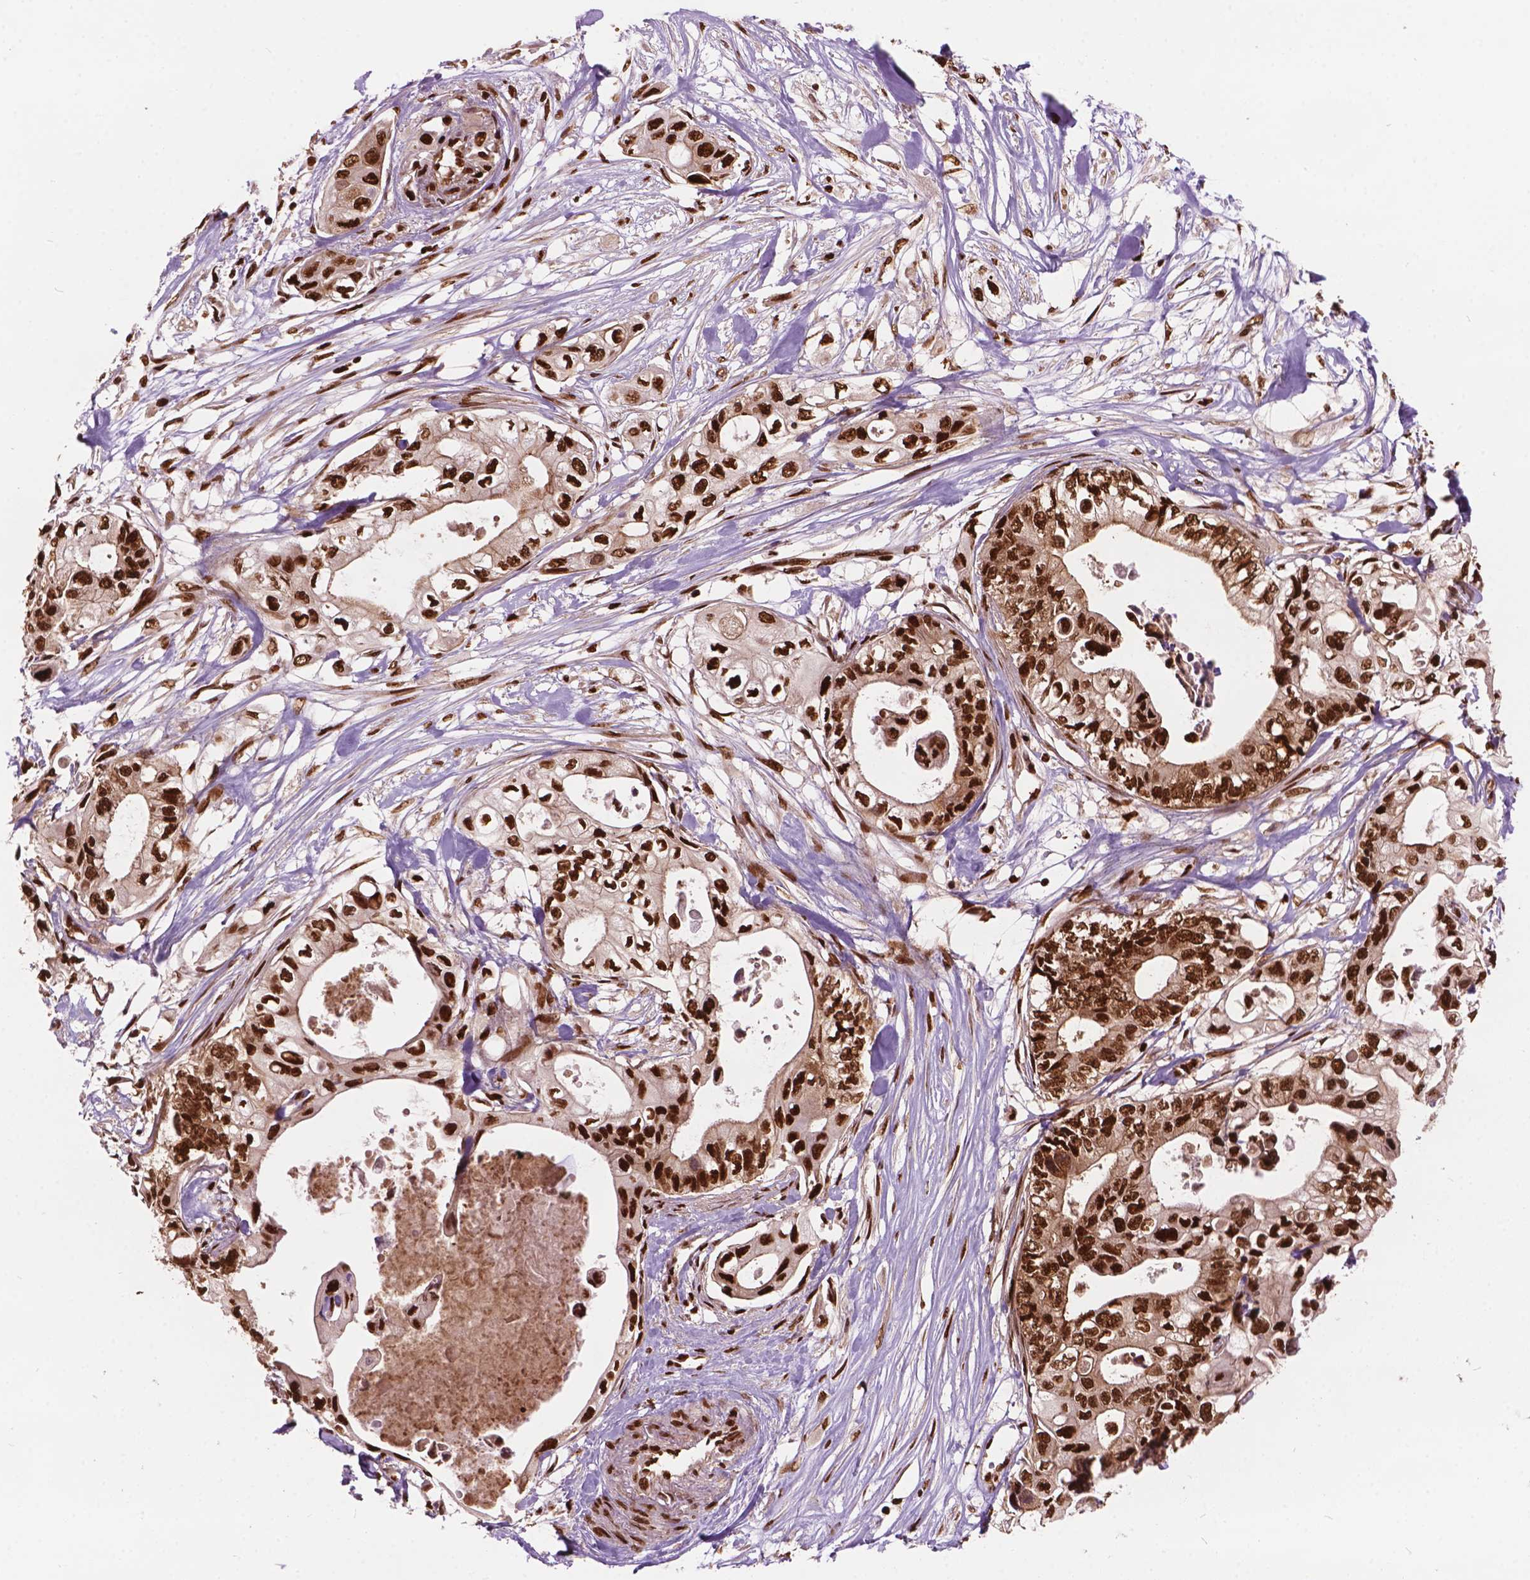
{"staining": {"intensity": "strong", "quantity": ">75%", "location": "cytoplasmic/membranous,nuclear"}, "tissue": "pancreatic cancer", "cell_type": "Tumor cells", "image_type": "cancer", "snomed": [{"axis": "morphology", "description": "Adenocarcinoma, NOS"}, {"axis": "topography", "description": "Pancreas"}], "caption": "Immunohistochemistry (DAB) staining of pancreatic cancer (adenocarcinoma) displays strong cytoplasmic/membranous and nuclear protein staining in approximately >75% of tumor cells.", "gene": "ANP32B", "patient": {"sex": "female", "age": 63}}